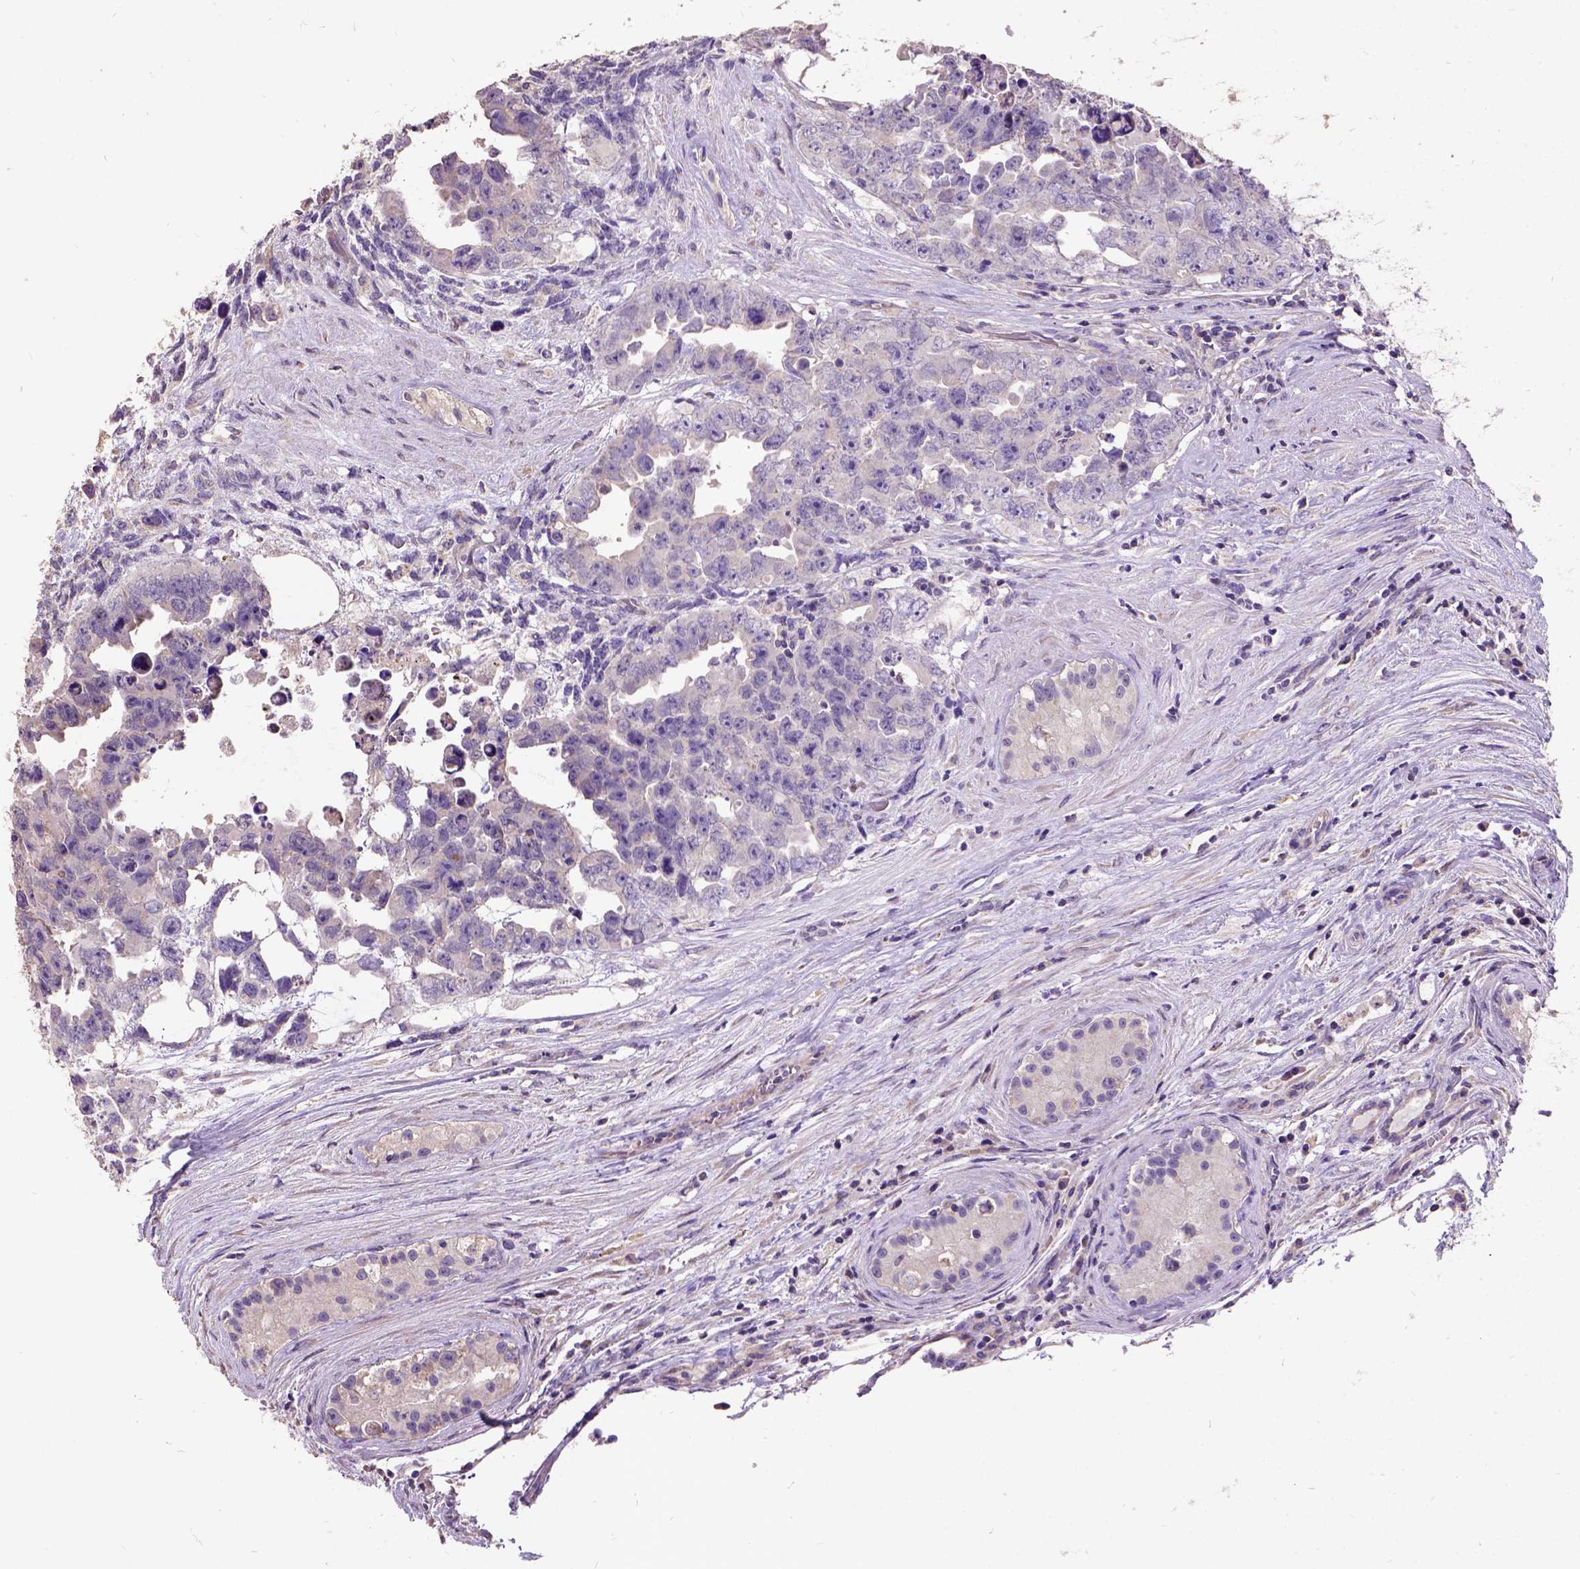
{"staining": {"intensity": "negative", "quantity": "none", "location": "none"}, "tissue": "testis cancer", "cell_type": "Tumor cells", "image_type": "cancer", "snomed": [{"axis": "morphology", "description": "Carcinoma, Embryonal, NOS"}, {"axis": "topography", "description": "Testis"}], "caption": "High magnification brightfield microscopy of testis cancer (embryonal carcinoma) stained with DAB (brown) and counterstained with hematoxylin (blue): tumor cells show no significant staining.", "gene": "DQX1", "patient": {"sex": "male", "age": 24}}